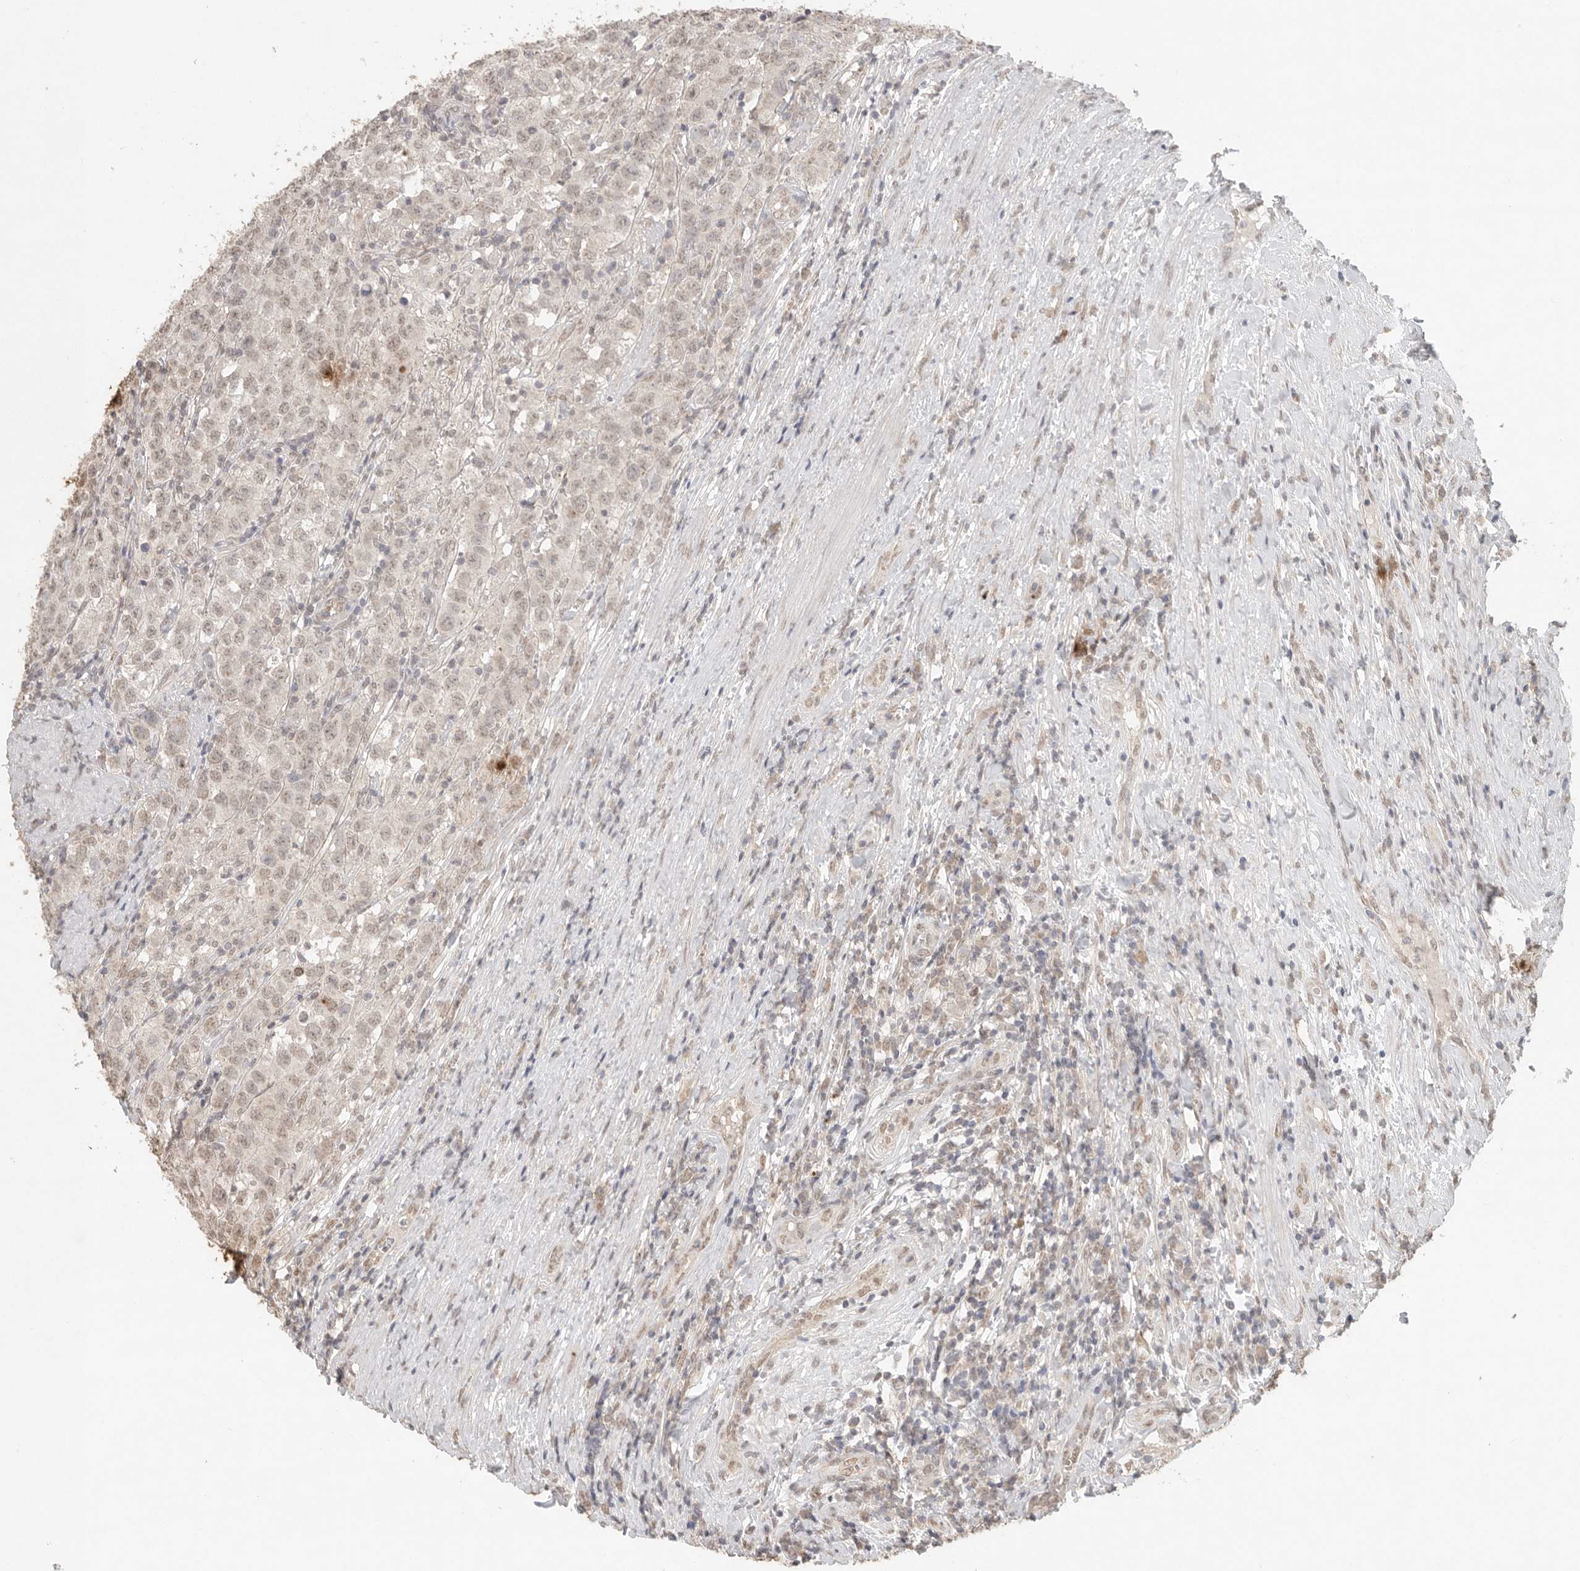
{"staining": {"intensity": "weak", "quantity": ">75%", "location": "nuclear"}, "tissue": "testis cancer", "cell_type": "Tumor cells", "image_type": "cancer", "snomed": [{"axis": "morphology", "description": "Seminoma, NOS"}, {"axis": "morphology", "description": "Carcinoma, Embryonal, NOS"}, {"axis": "topography", "description": "Testis"}], "caption": "A histopathology image of embryonal carcinoma (testis) stained for a protein exhibits weak nuclear brown staining in tumor cells.", "gene": "KLK5", "patient": {"sex": "male", "age": 43}}